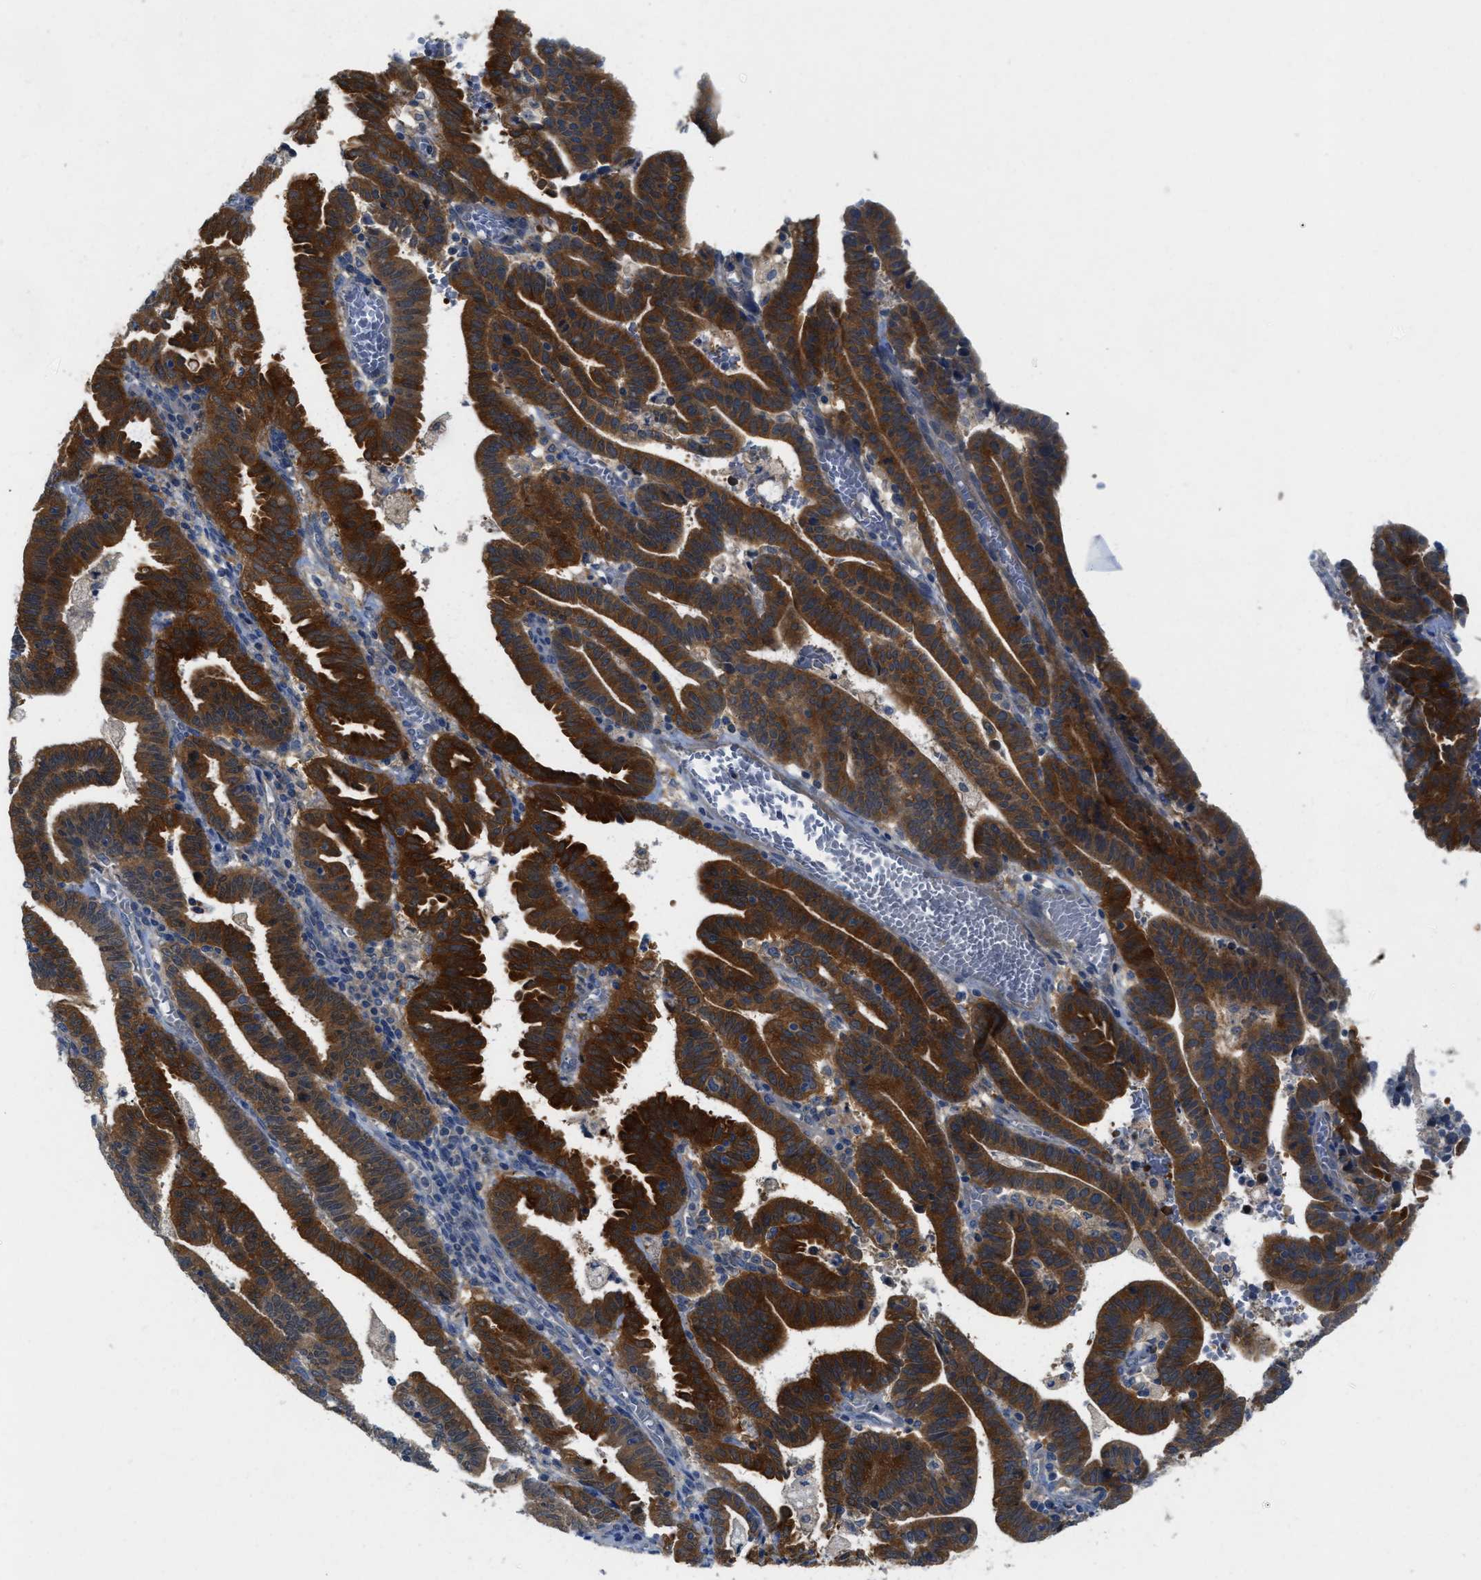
{"staining": {"intensity": "strong", "quantity": "25%-75%", "location": "cytoplasmic/membranous"}, "tissue": "endometrial cancer", "cell_type": "Tumor cells", "image_type": "cancer", "snomed": [{"axis": "morphology", "description": "Adenocarcinoma, NOS"}, {"axis": "topography", "description": "Uterus"}], "caption": "Strong cytoplasmic/membranous positivity for a protein is present in approximately 25%-75% of tumor cells of adenocarcinoma (endometrial) using immunohistochemistry.", "gene": "RIPK2", "patient": {"sex": "female", "age": 83}}